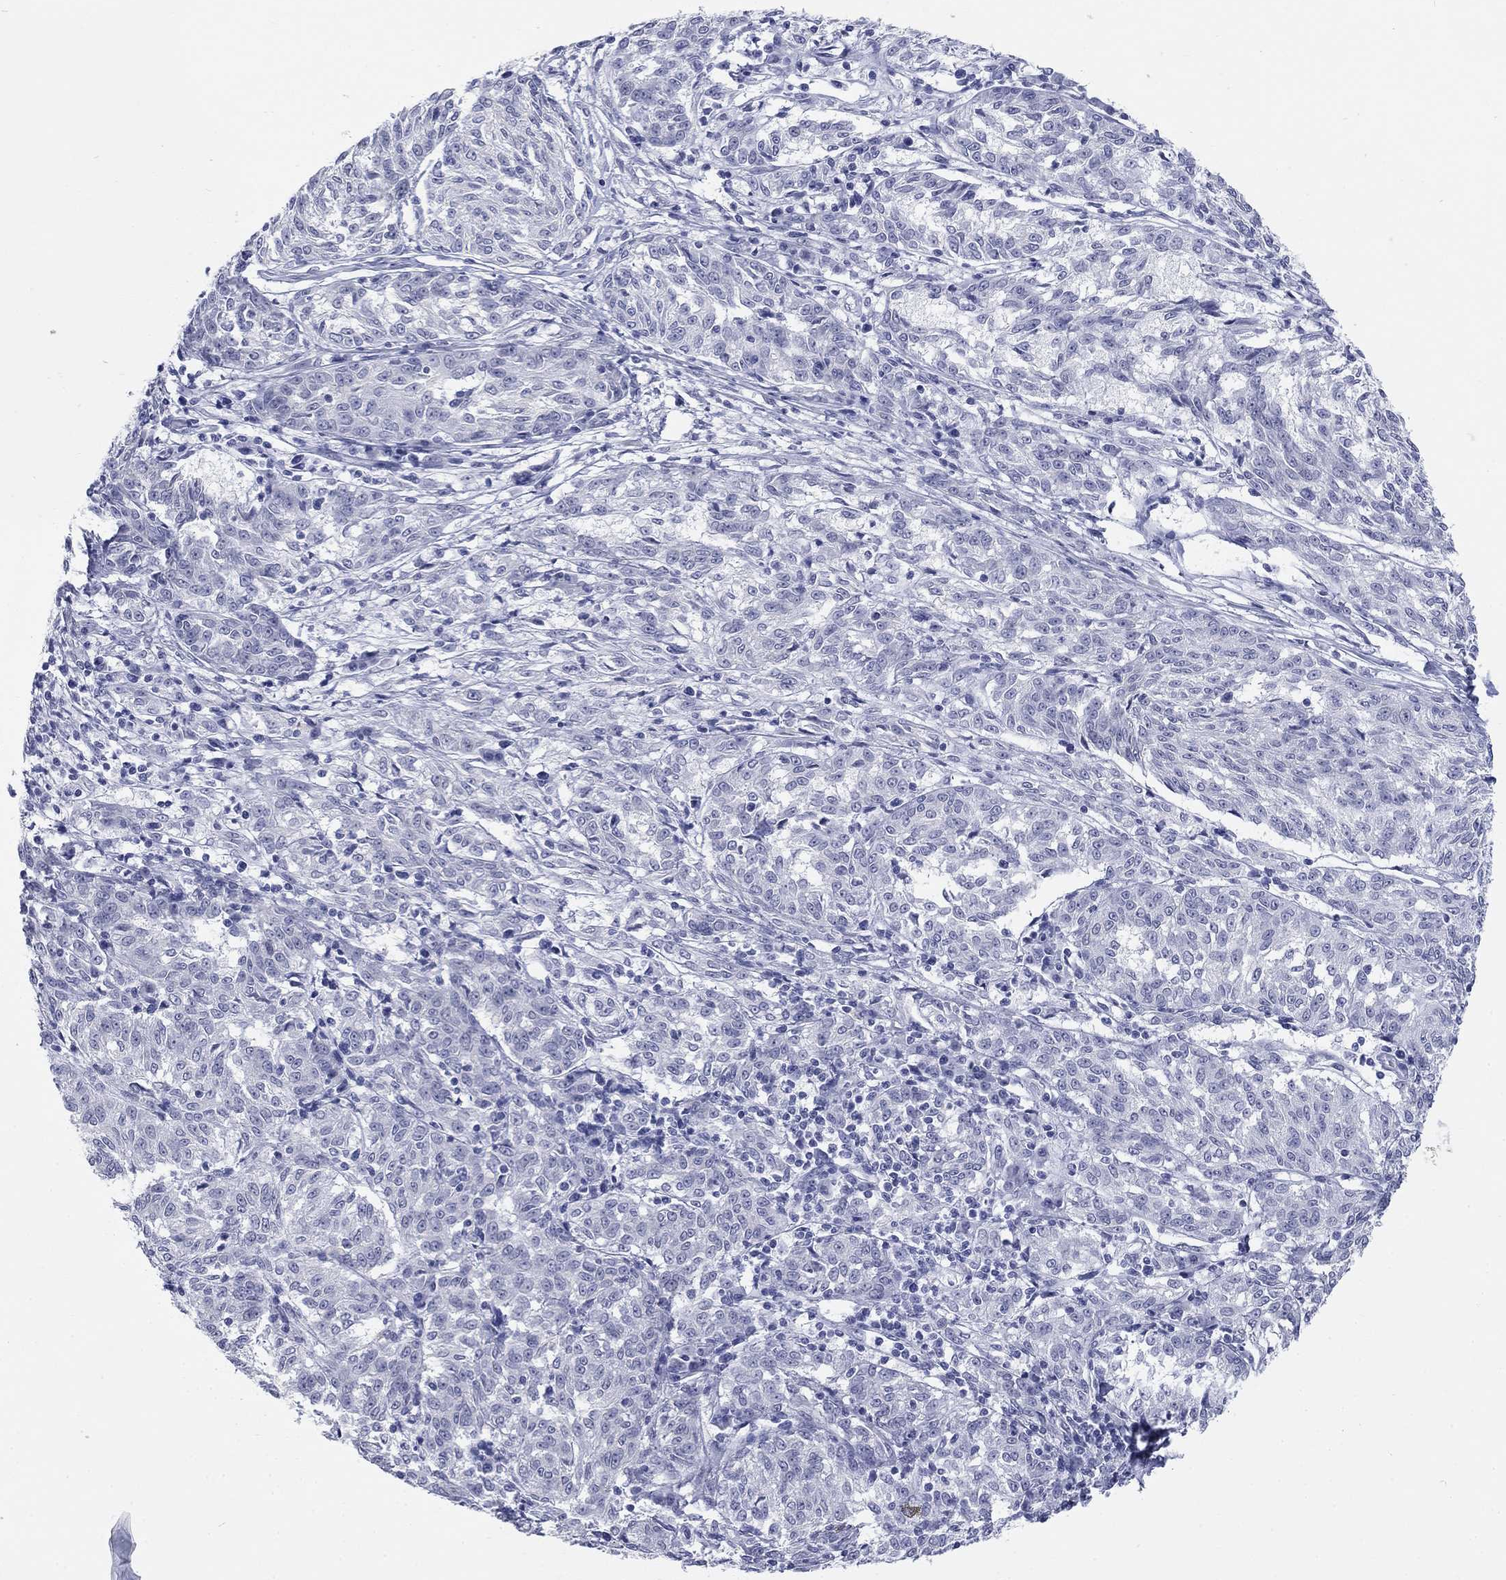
{"staining": {"intensity": "negative", "quantity": "none", "location": "none"}, "tissue": "melanoma", "cell_type": "Tumor cells", "image_type": "cancer", "snomed": [{"axis": "morphology", "description": "Malignant melanoma, NOS"}, {"axis": "topography", "description": "Skin"}], "caption": "Tumor cells show no significant protein staining in melanoma.", "gene": "ECEL1", "patient": {"sex": "female", "age": 72}}